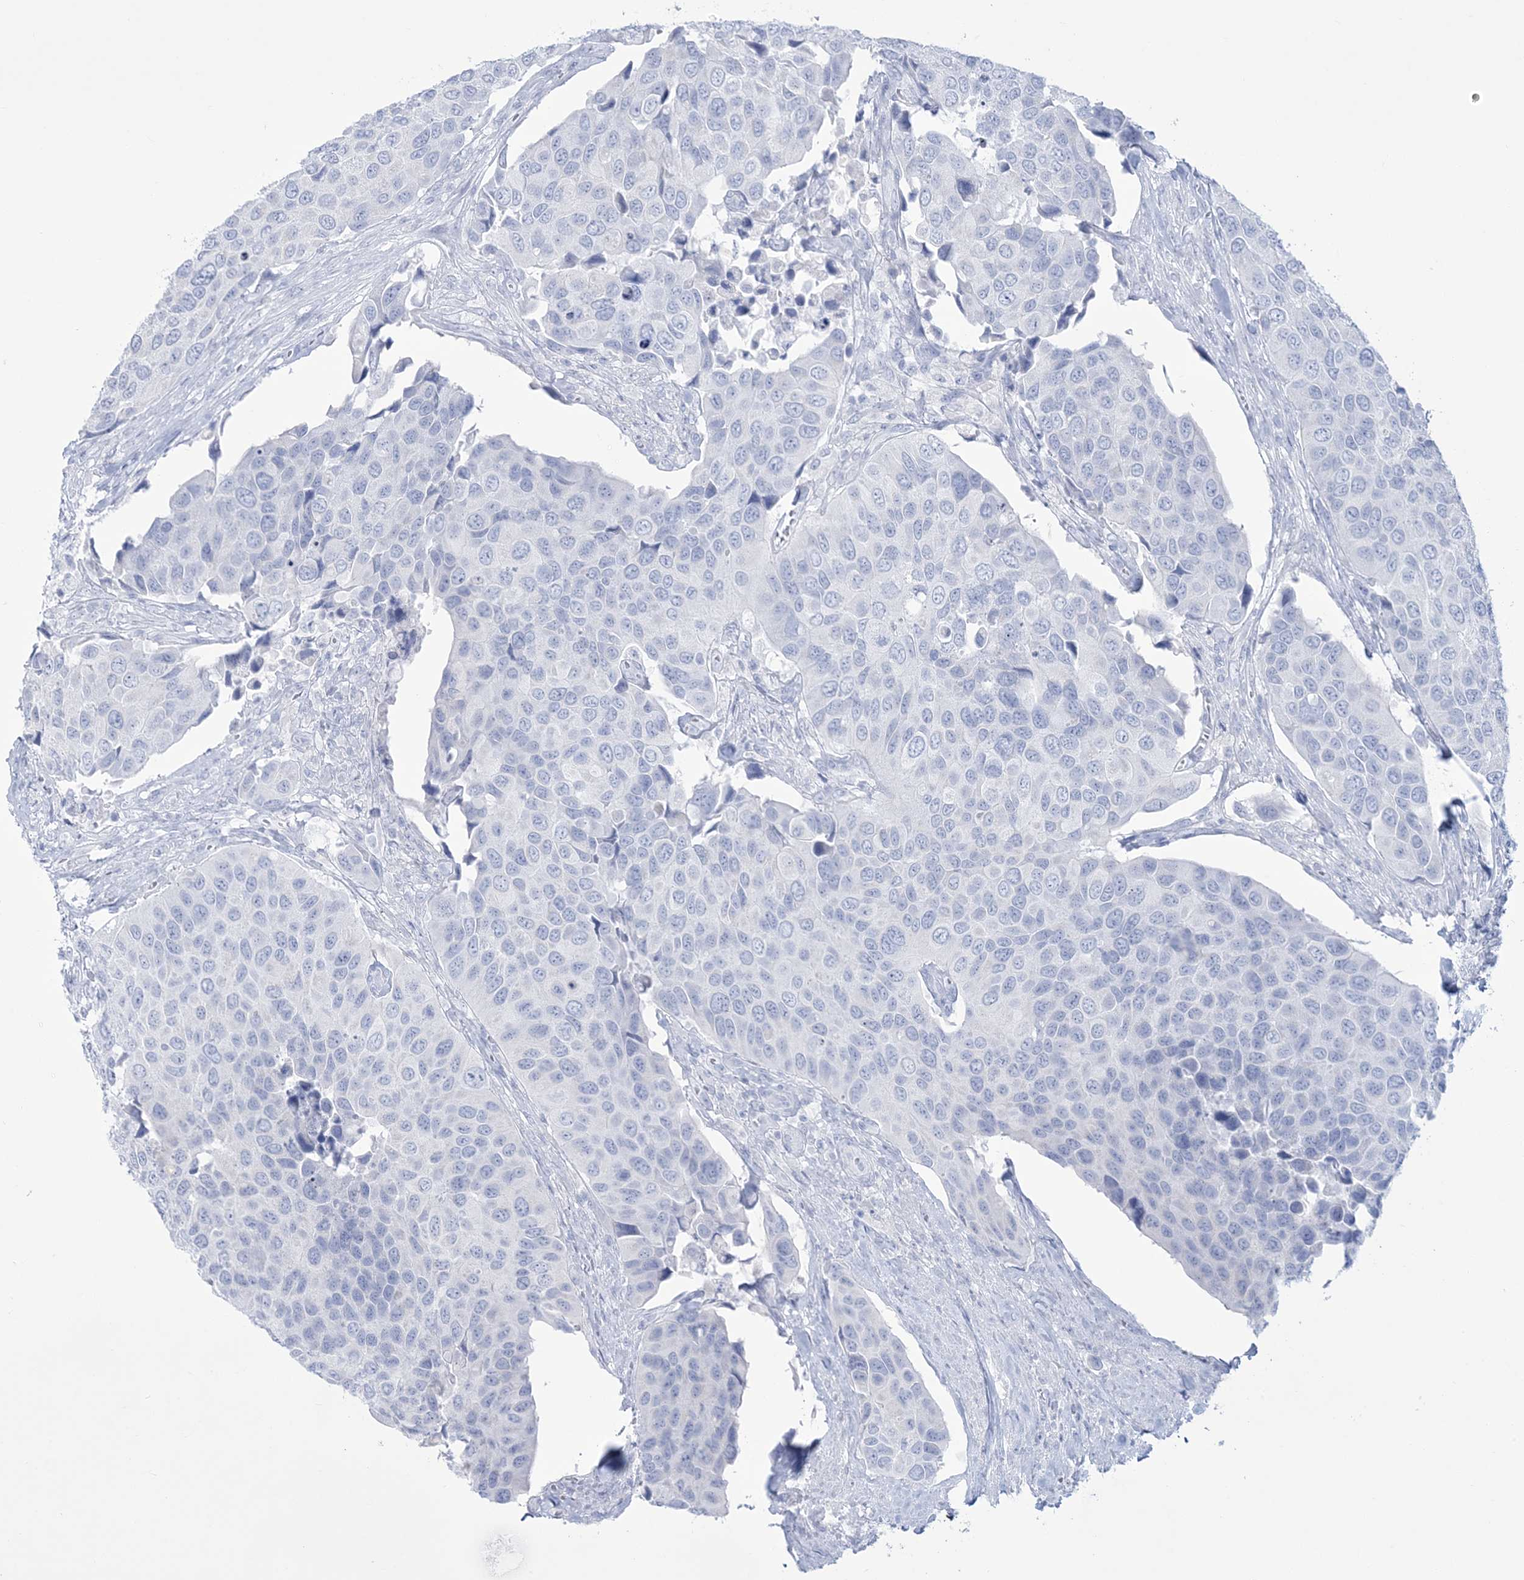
{"staining": {"intensity": "negative", "quantity": "none", "location": "none"}, "tissue": "urothelial cancer", "cell_type": "Tumor cells", "image_type": "cancer", "snomed": [{"axis": "morphology", "description": "Urothelial carcinoma, High grade"}, {"axis": "topography", "description": "Urinary bladder"}], "caption": "High-grade urothelial carcinoma stained for a protein using IHC demonstrates no positivity tumor cells.", "gene": "RBP2", "patient": {"sex": "male", "age": 74}}